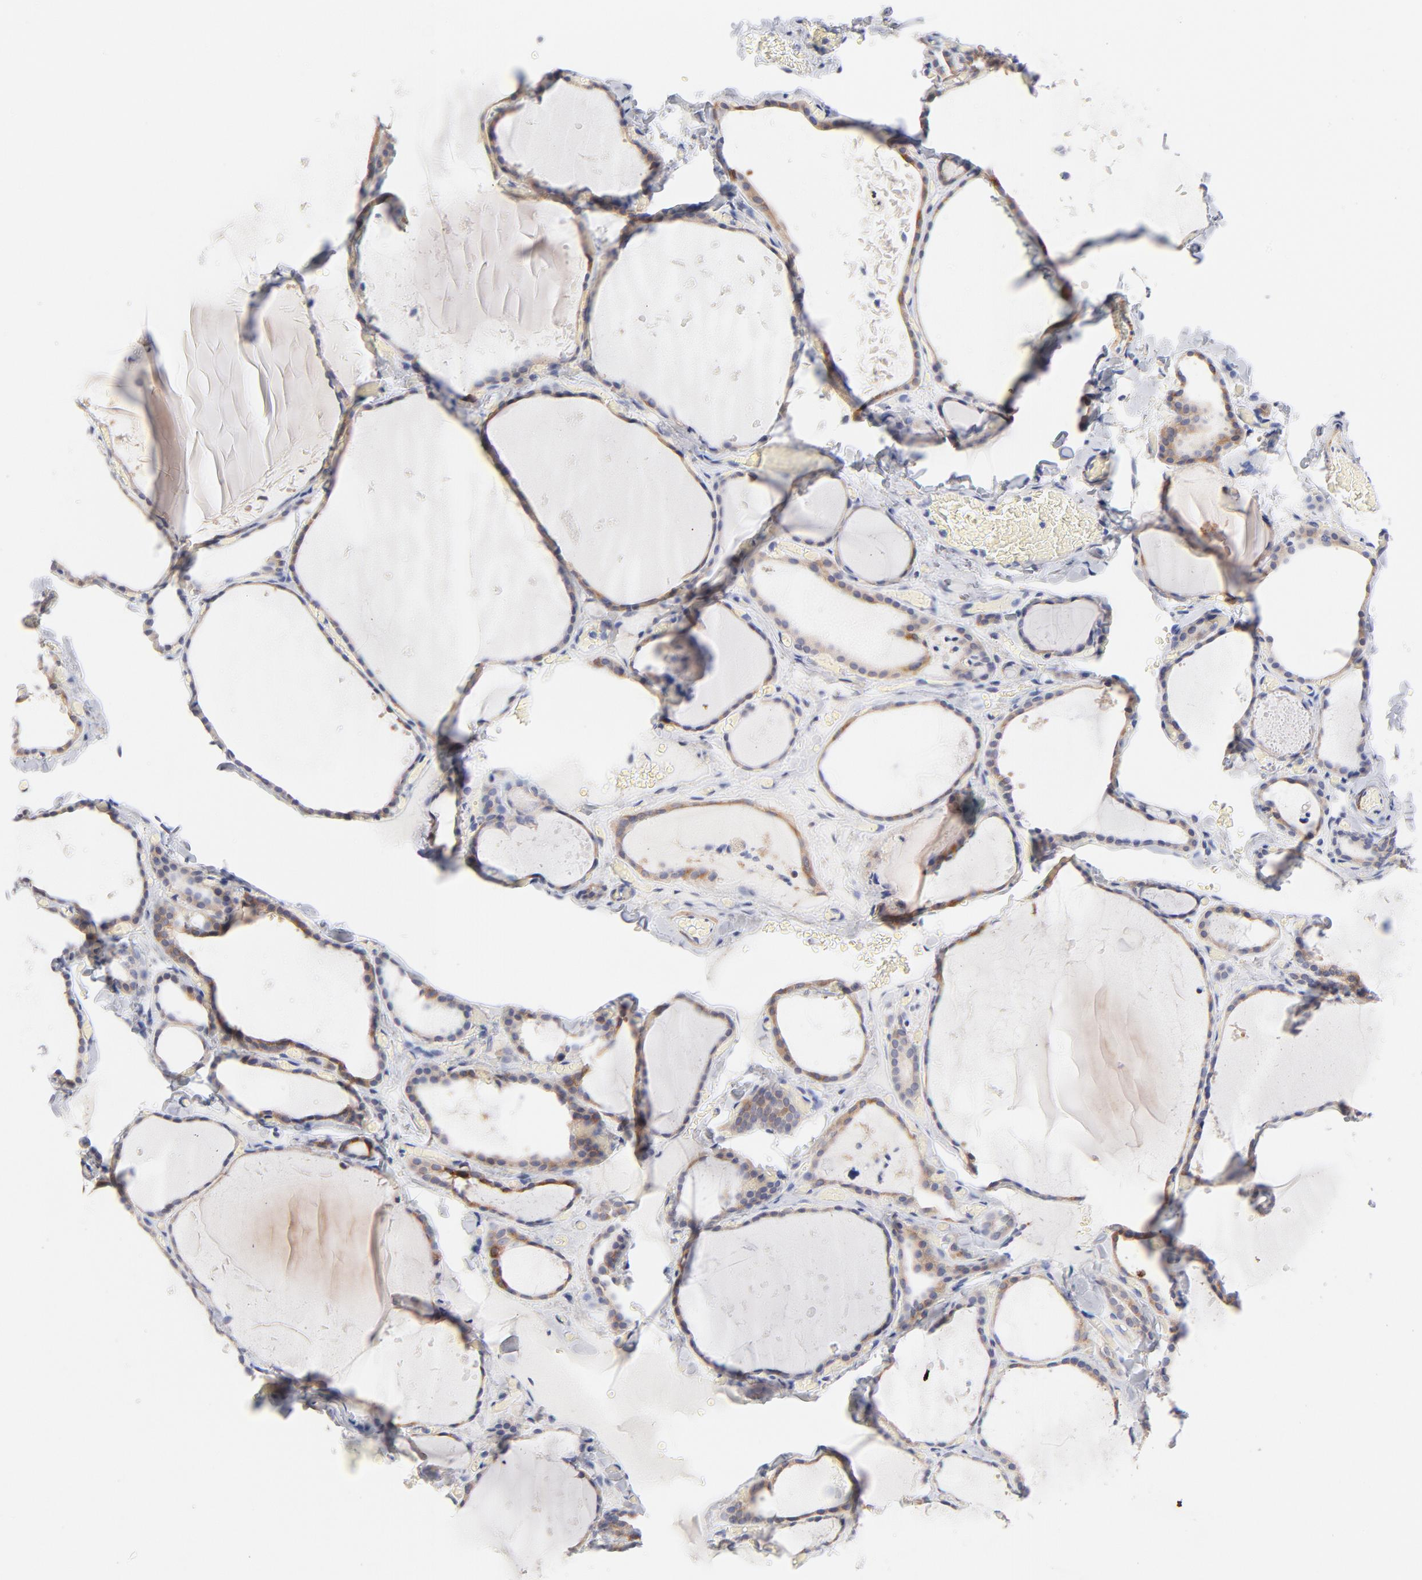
{"staining": {"intensity": "weak", "quantity": ">75%", "location": "cytoplasmic/membranous"}, "tissue": "thyroid gland", "cell_type": "Glandular cells", "image_type": "normal", "snomed": [{"axis": "morphology", "description": "Normal tissue, NOS"}, {"axis": "topography", "description": "Thyroid gland"}], "caption": "Unremarkable thyroid gland shows weak cytoplasmic/membranous staining in about >75% of glandular cells, visualized by immunohistochemistry.", "gene": "MID1", "patient": {"sex": "female", "age": 22}}